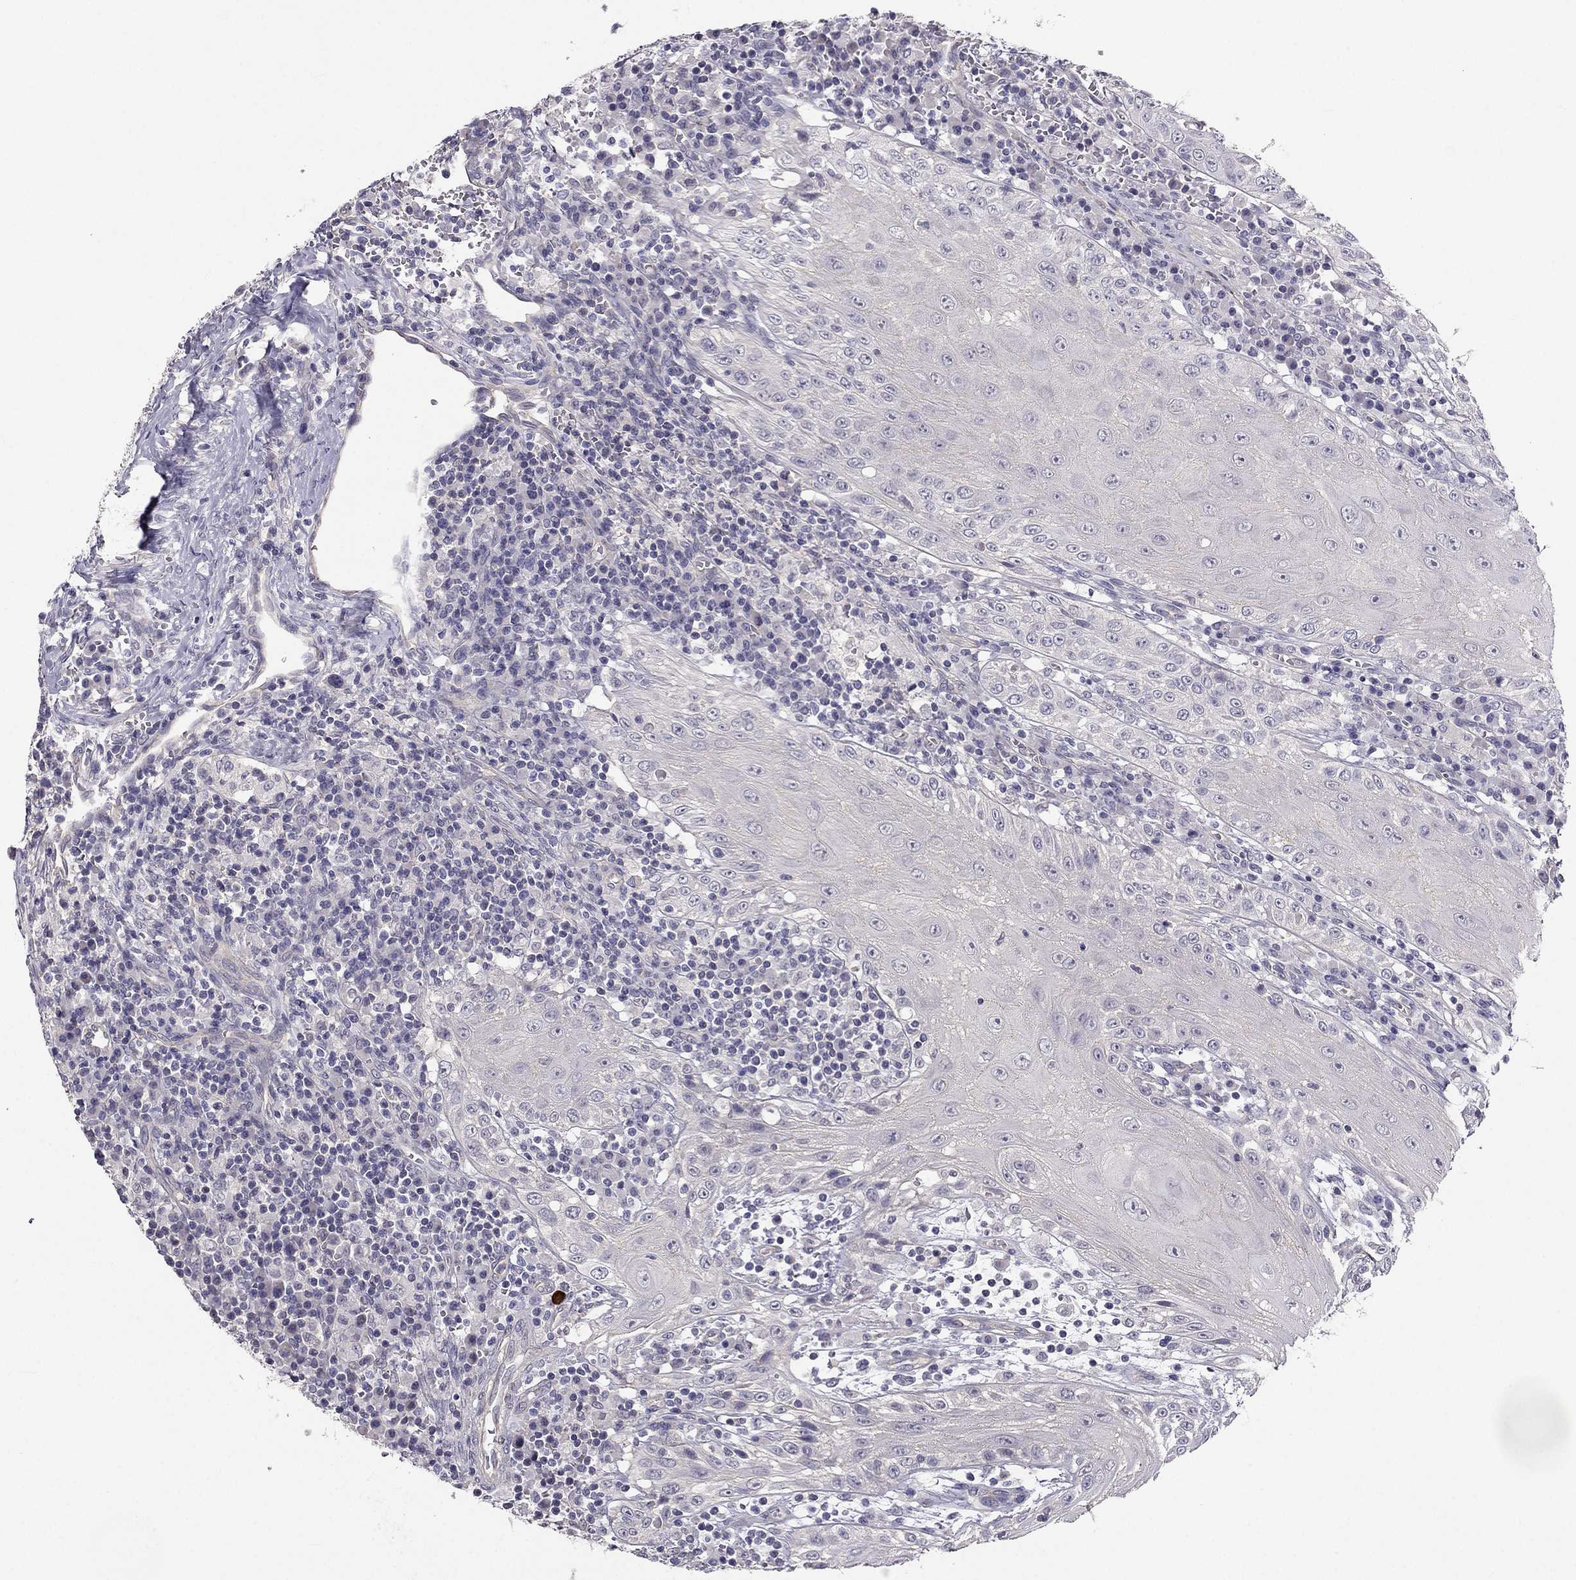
{"staining": {"intensity": "negative", "quantity": "none", "location": "none"}, "tissue": "head and neck cancer", "cell_type": "Tumor cells", "image_type": "cancer", "snomed": [{"axis": "morphology", "description": "Squamous cell carcinoma, NOS"}, {"axis": "topography", "description": "Oral tissue"}, {"axis": "topography", "description": "Head-Neck"}], "caption": "Immunohistochemistry of human head and neck cancer (squamous cell carcinoma) exhibits no positivity in tumor cells. (DAB (3,3'-diaminobenzidine) immunohistochemistry (IHC) with hematoxylin counter stain).", "gene": "HSFX1", "patient": {"sex": "male", "age": 58}}